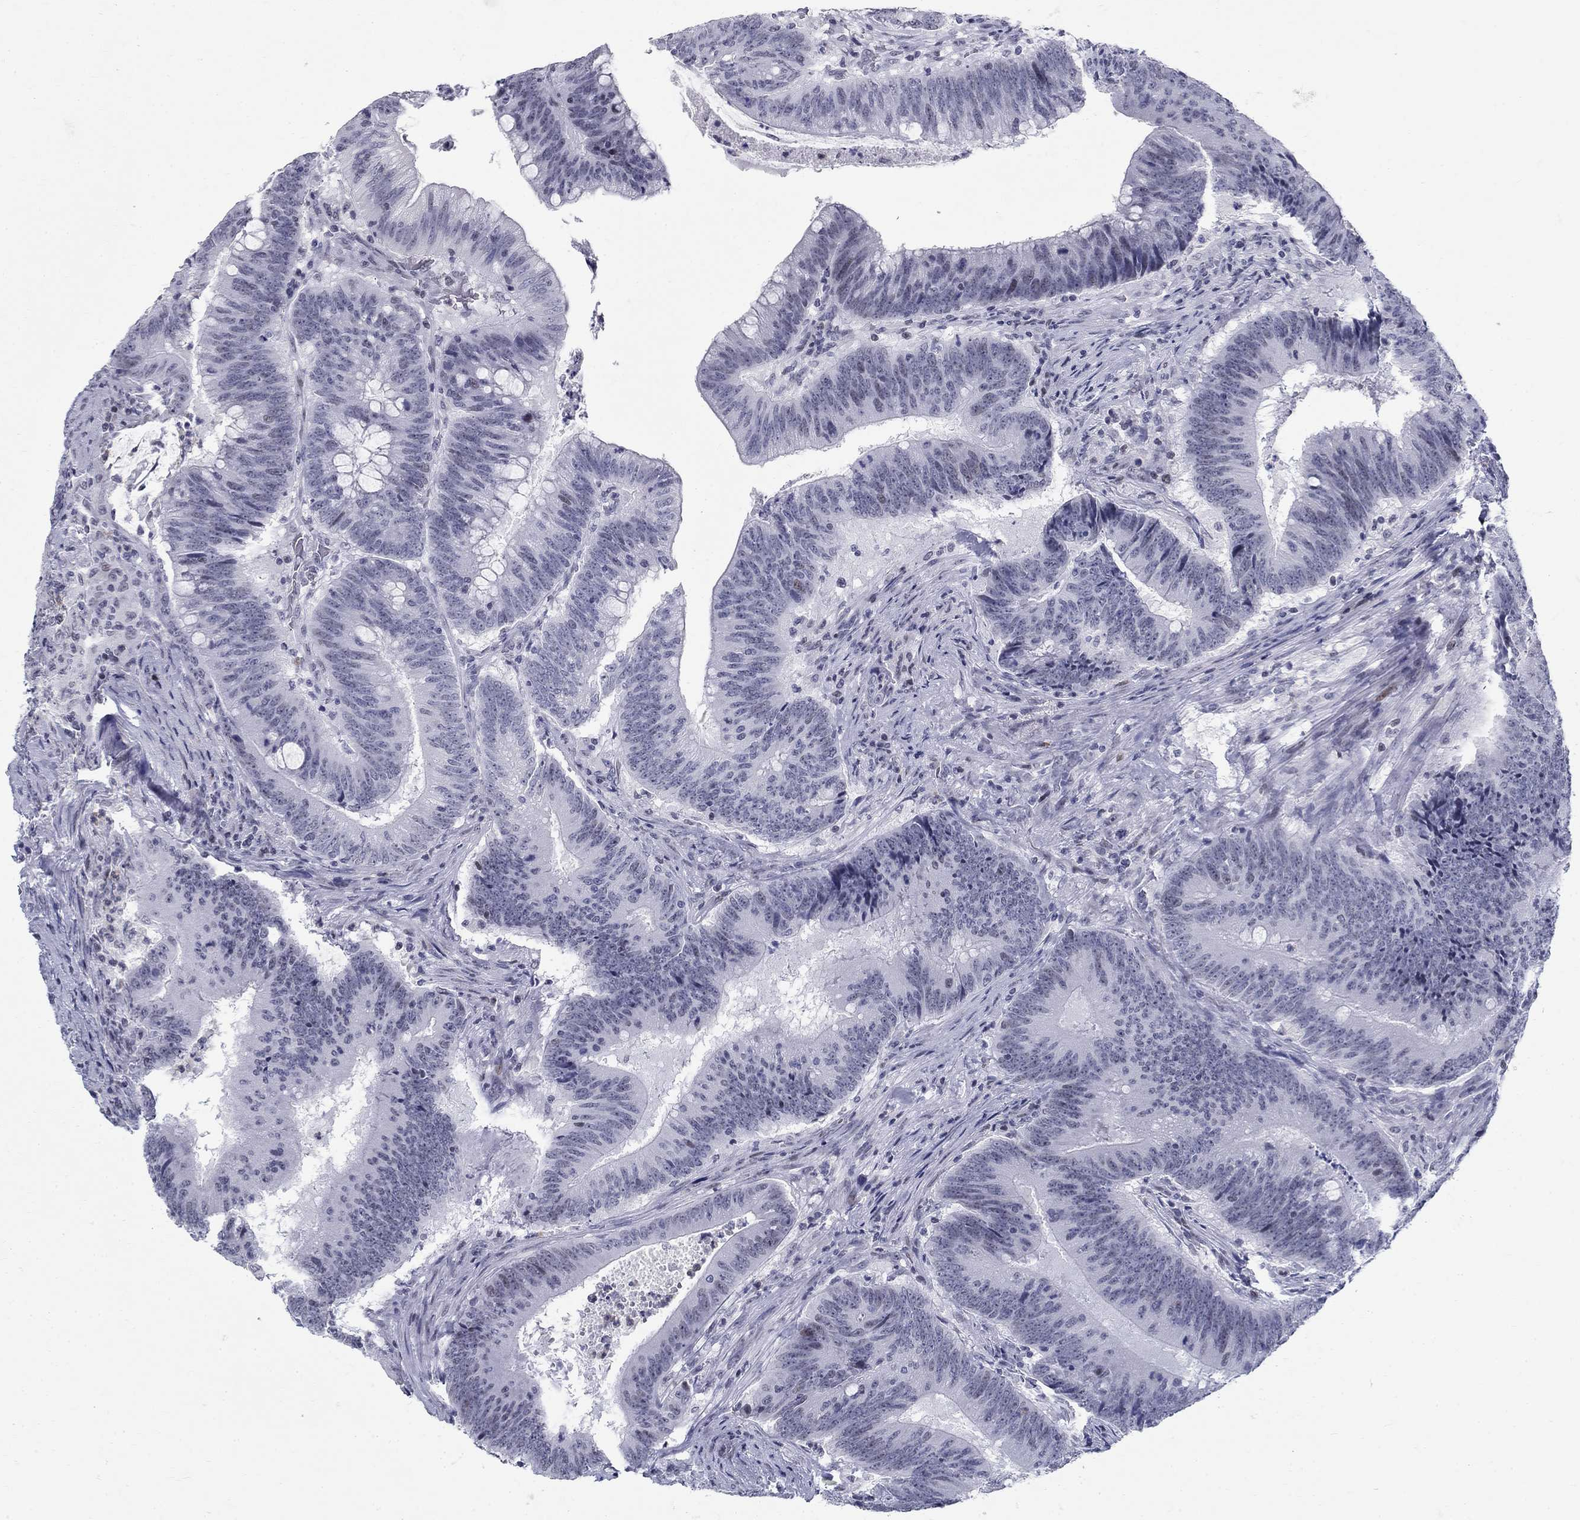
{"staining": {"intensity": "moderate", "quantity": "<25%", "location": "nuclear"}, "tissue": "colorectal cancer", "cell_type": "Tumor cells", "image_type": "cancer", "snomed": [{"axis": "morphology", "description": "Adenocarcinoma, NOS"}, {"axis": "topography", "description": "Colon"}], "caption": "Tumor cells show low levels of moderate nuclear expression in about <25% of cells in colorectal cancer.", "gene": "BHLHE22", "patient": {"sex": "female", "age": 87}}